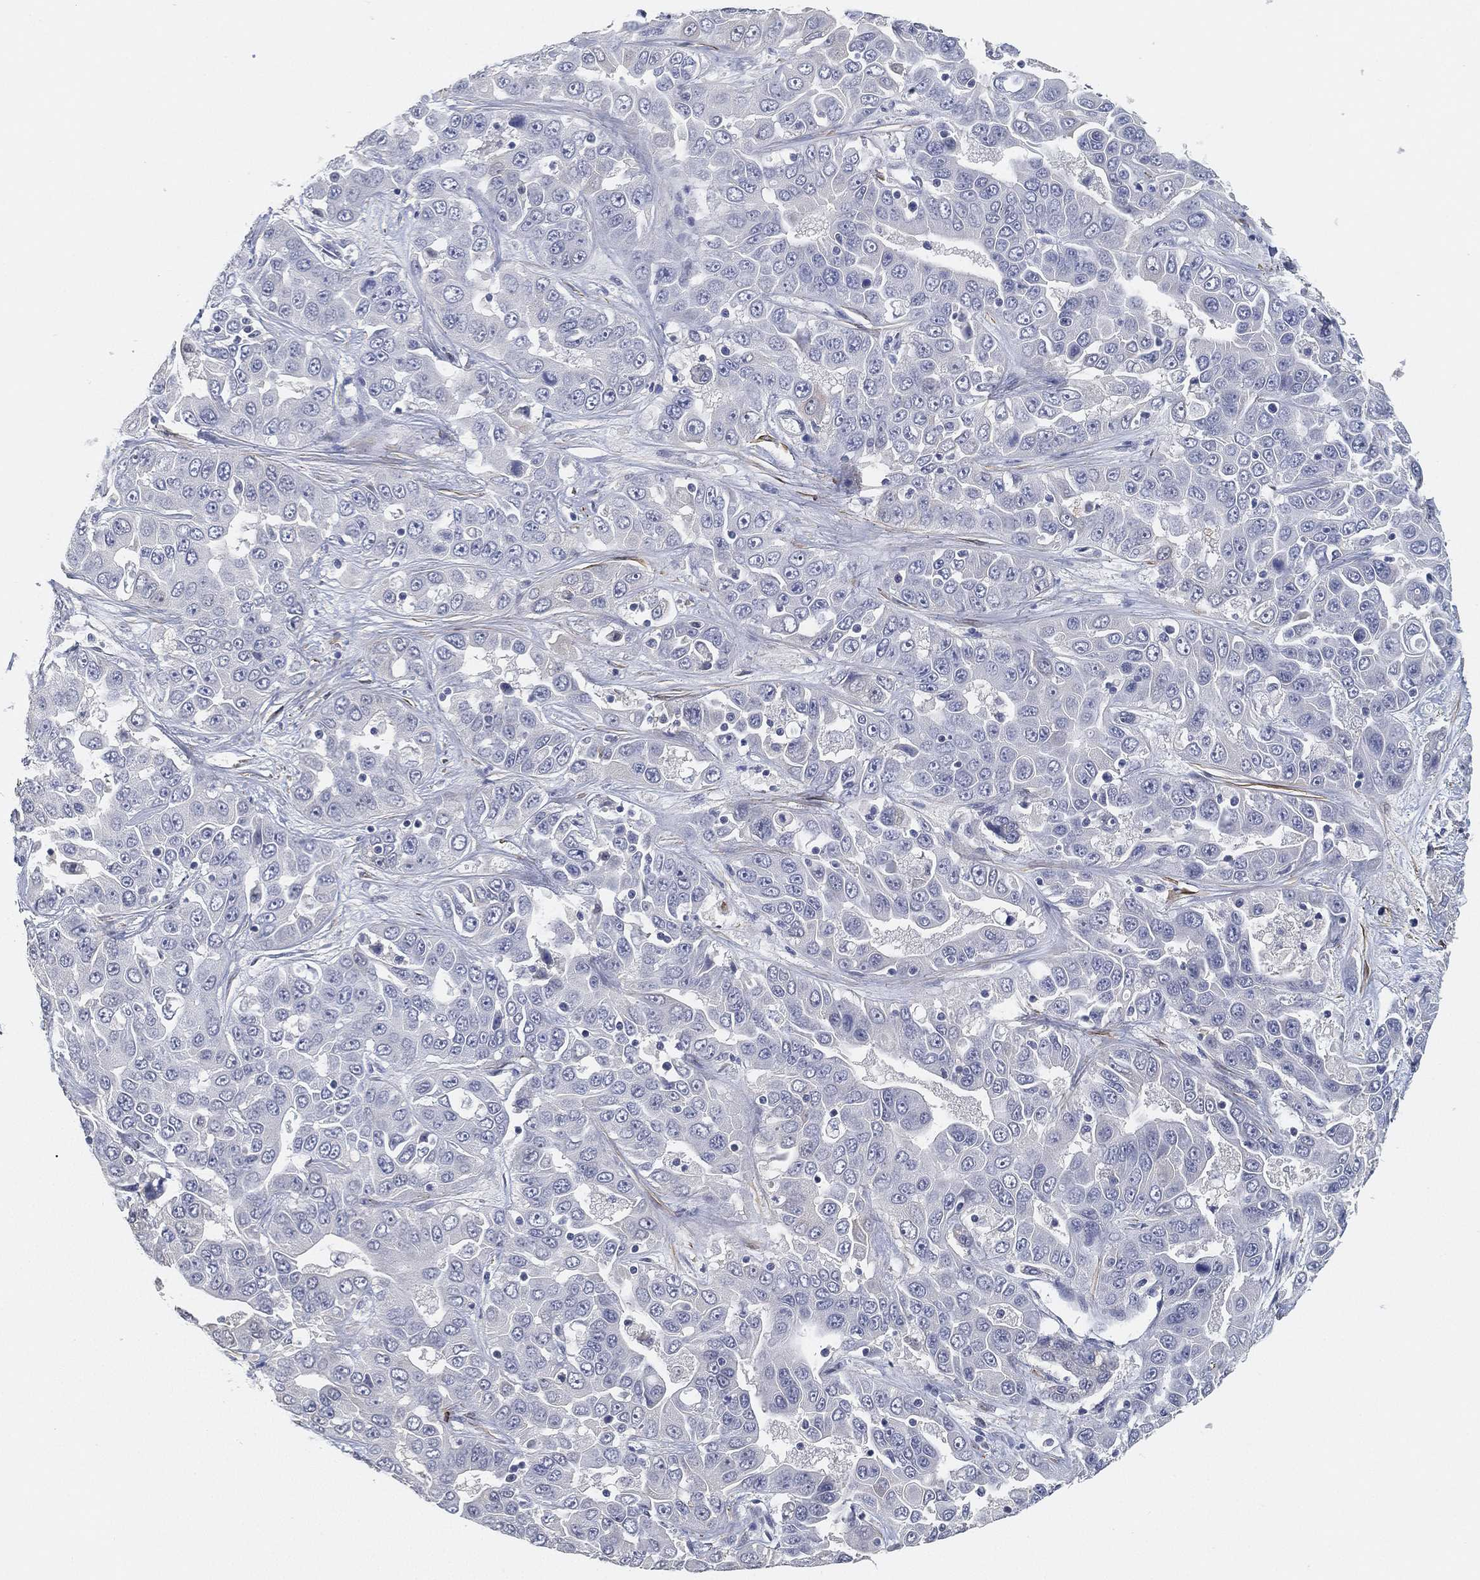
{"staining": {"intensity": "negative", "quantity": "none", "location": "none"}, "tissue": "liver cancer", "cell_type": "Tumor cells", "image_type": "cancer", "snomed": [{"axis": "morphology", "description": "Cholangiocarcinoma"}, {"axis": "topography", "description": "Liver"}], "caption": "An immunohistochemistry (IHC) micrograph of cholangiocarcinoma (liver) is shown. There is no staining in tumor cells of cholangiocarcinoma (liver). (DAB (3,3'-diaminobenzidine) immunohistochemistry (IHC), high magnification).", "gene": "GPR61", "patient": {"sex": "female", "age": 52}}